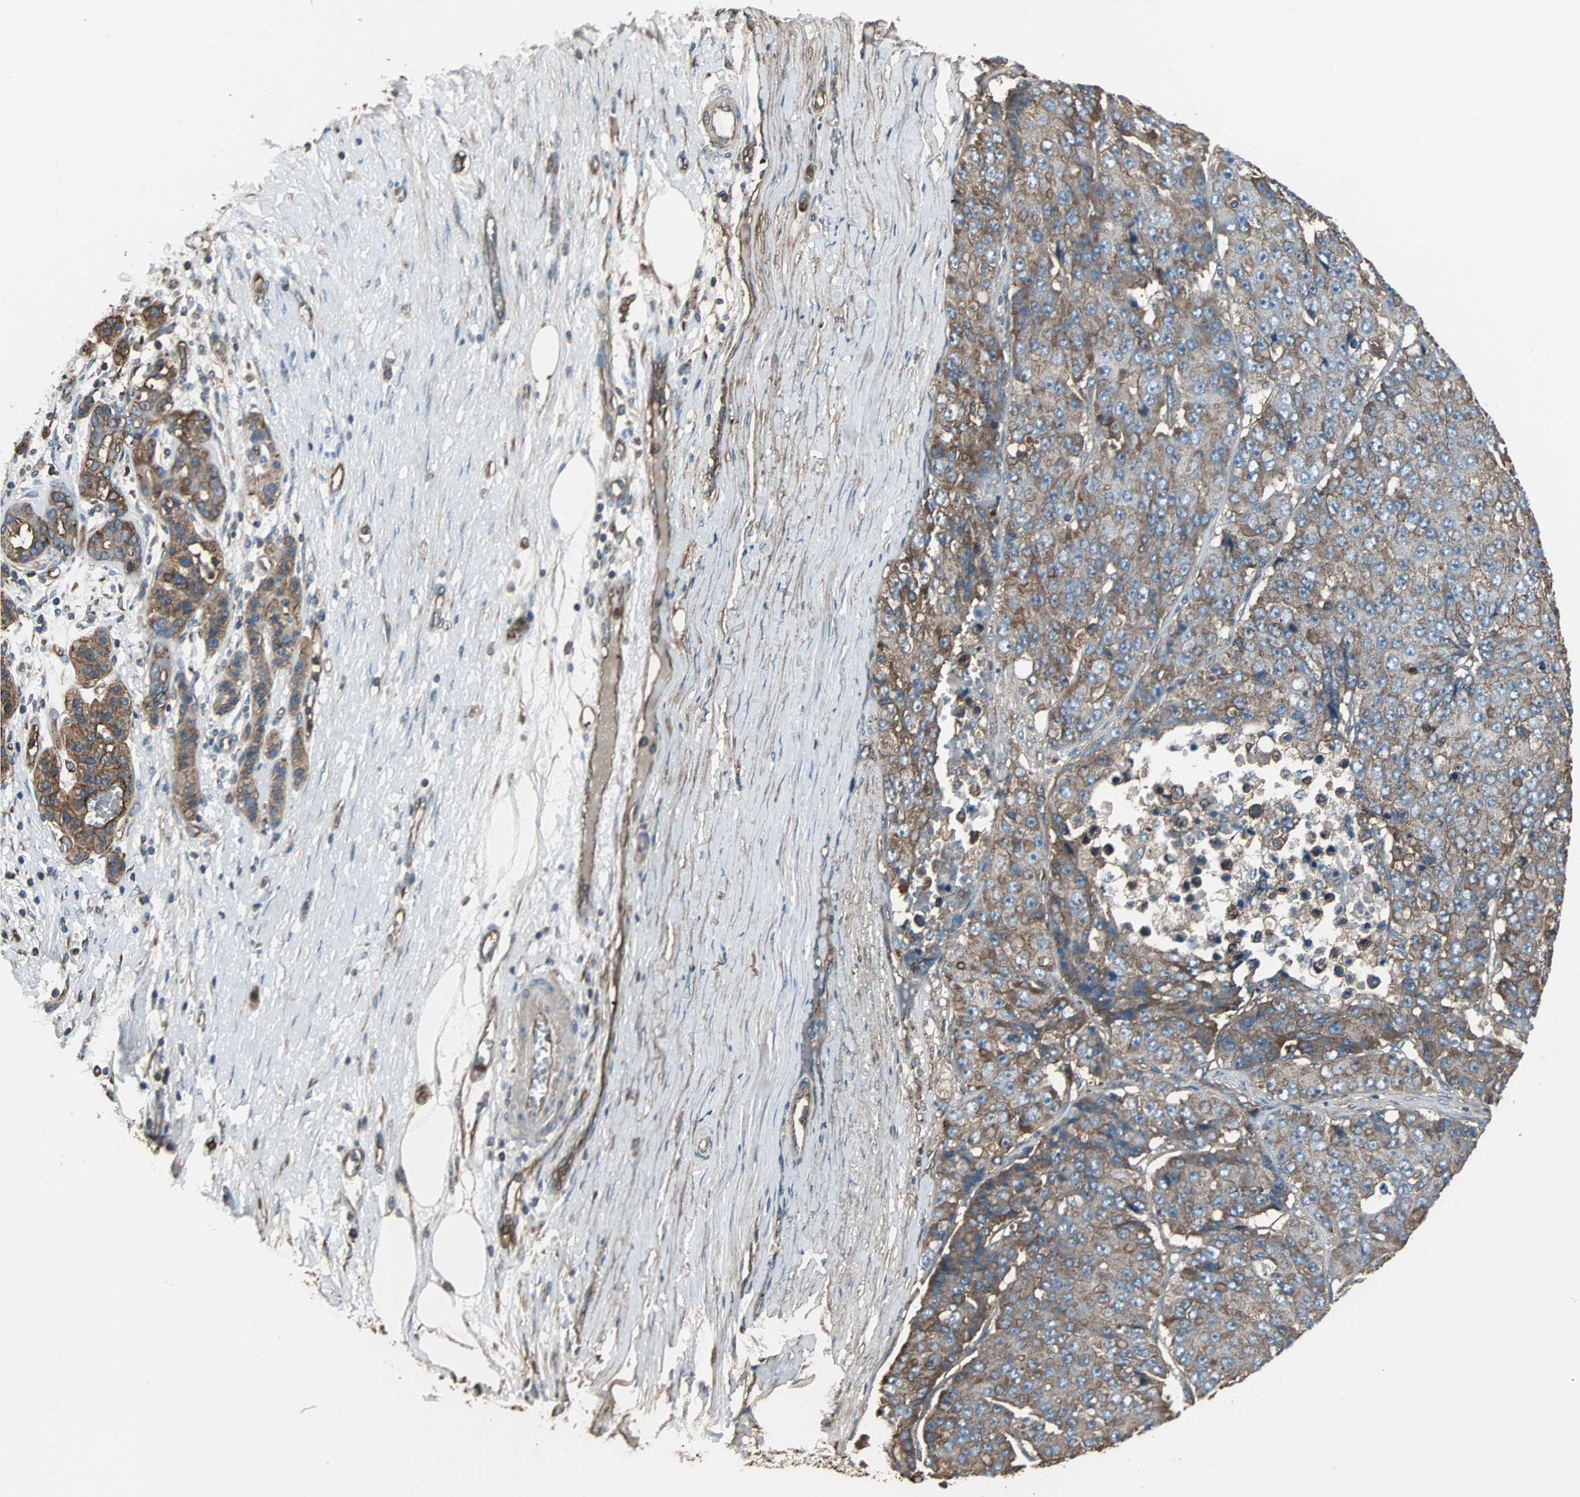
{"staining": {"intensity": "moderate", "quantity": ">75%", "location": "cytoplasmic/membranous"}, "tissue": "pancreatic cancer", "cell_type": "Tumor cells", "image_type": "cancer", "snomed": [{"axis": "morphology", "description": "Adenocarcinoma, NOS"}, {"axis": "topography", "description": "Pancreas"}], "caption": "Moderate cytoplasmic/membranous protein expression is appreciated in approximately >75% of tumor cells in pancreatic cancer (adenocarcinoma).", "gene": "ACTN1", "patient": {"sex": "male", "age": 50}}